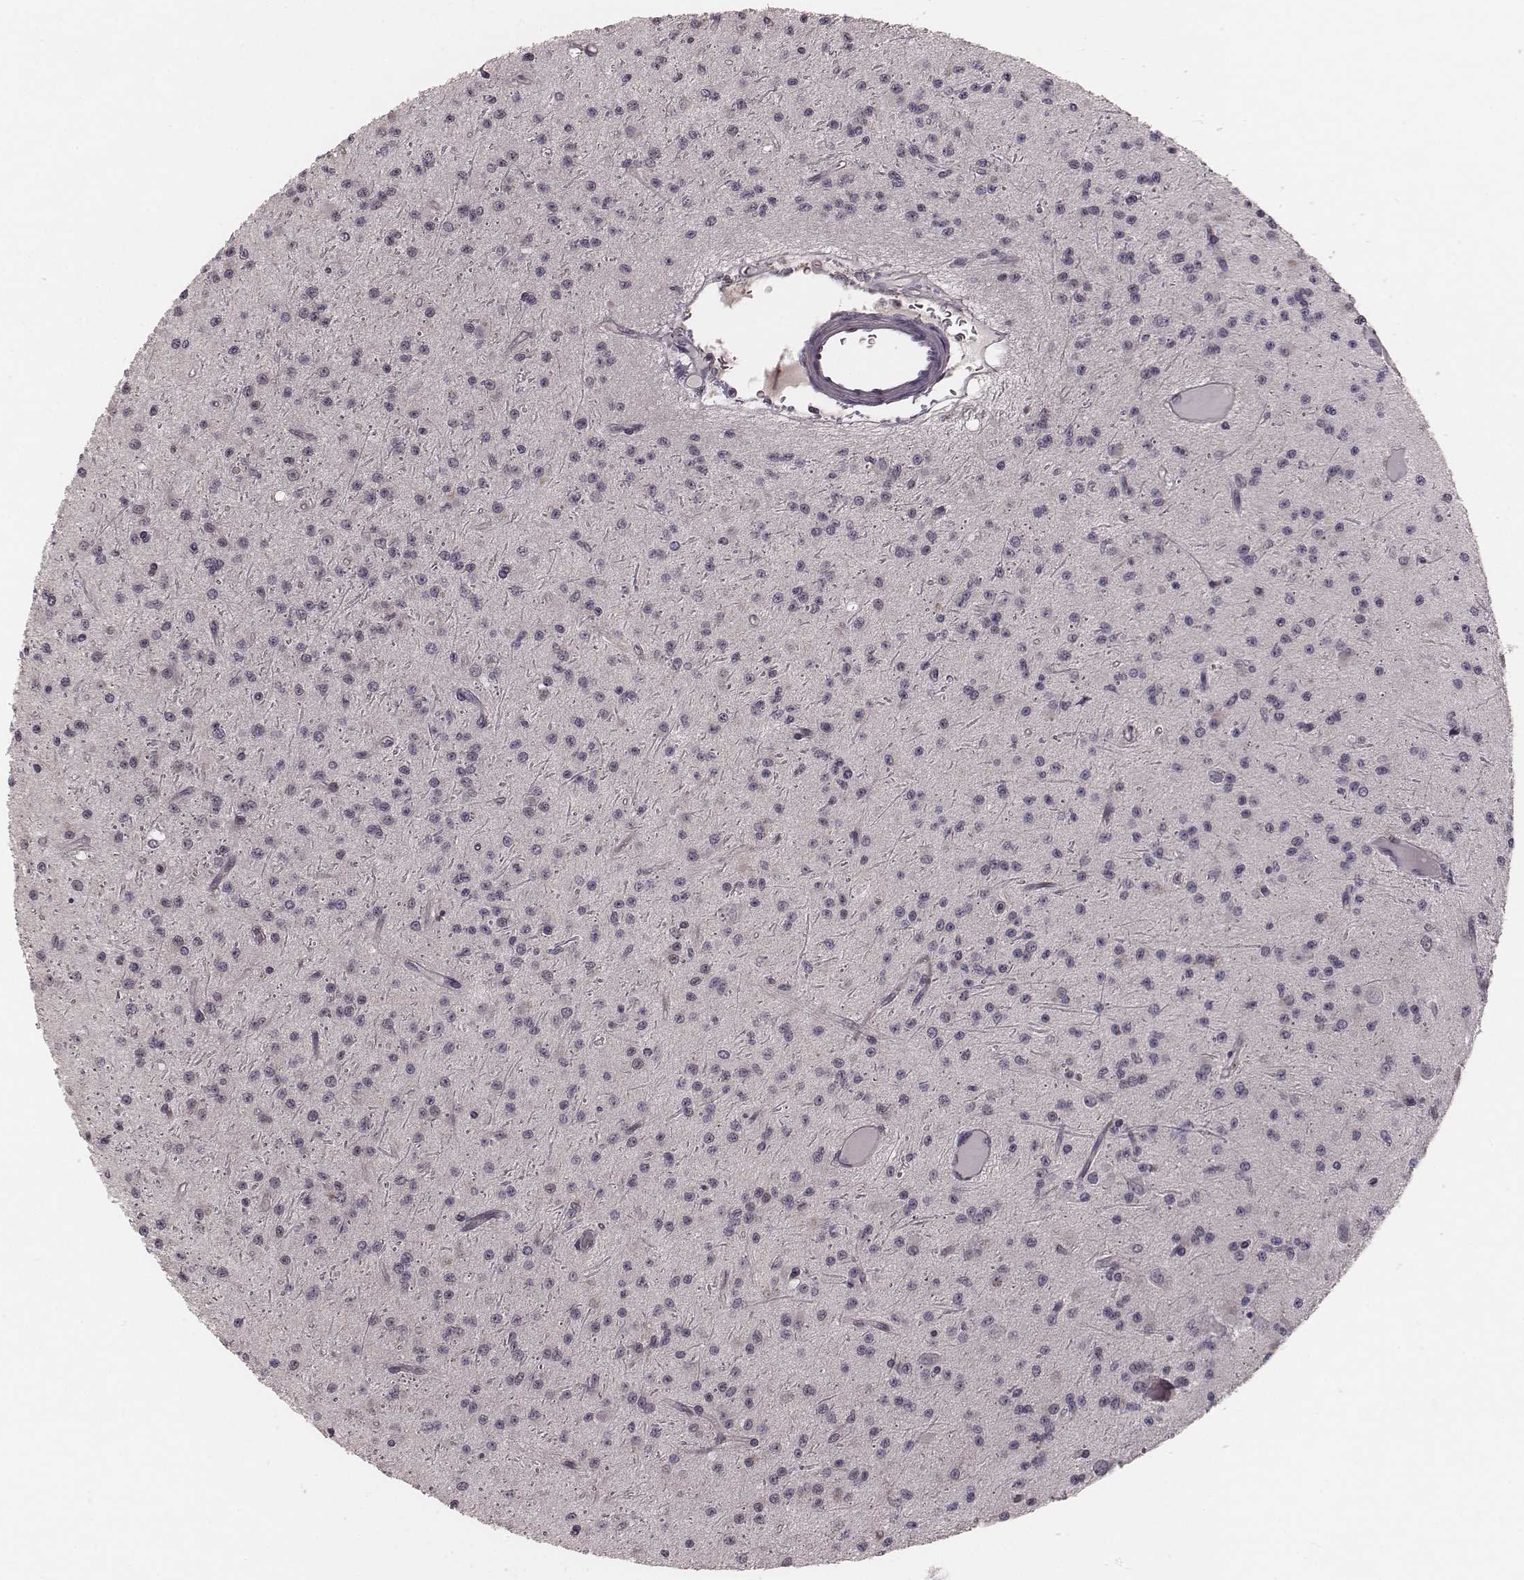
{"staining": {"intensity": "negative", "quantity": "none", "location": "none"}, "tissue": "glioma", "cell_type": "Tumor cells", "image_type": "cancer", "snomed": [{"axis": "morphology", "description": "Glioma, malignant, Low grade"}, {"axis": "topography", "description": "Brain"}], "caption": "A high-resolution histopathology image shows IHC staining of glioma, which exhibits no significant staining in tumor cells.", "gene": "IQCG", "patient": {"sex": "male", "age": 27}}